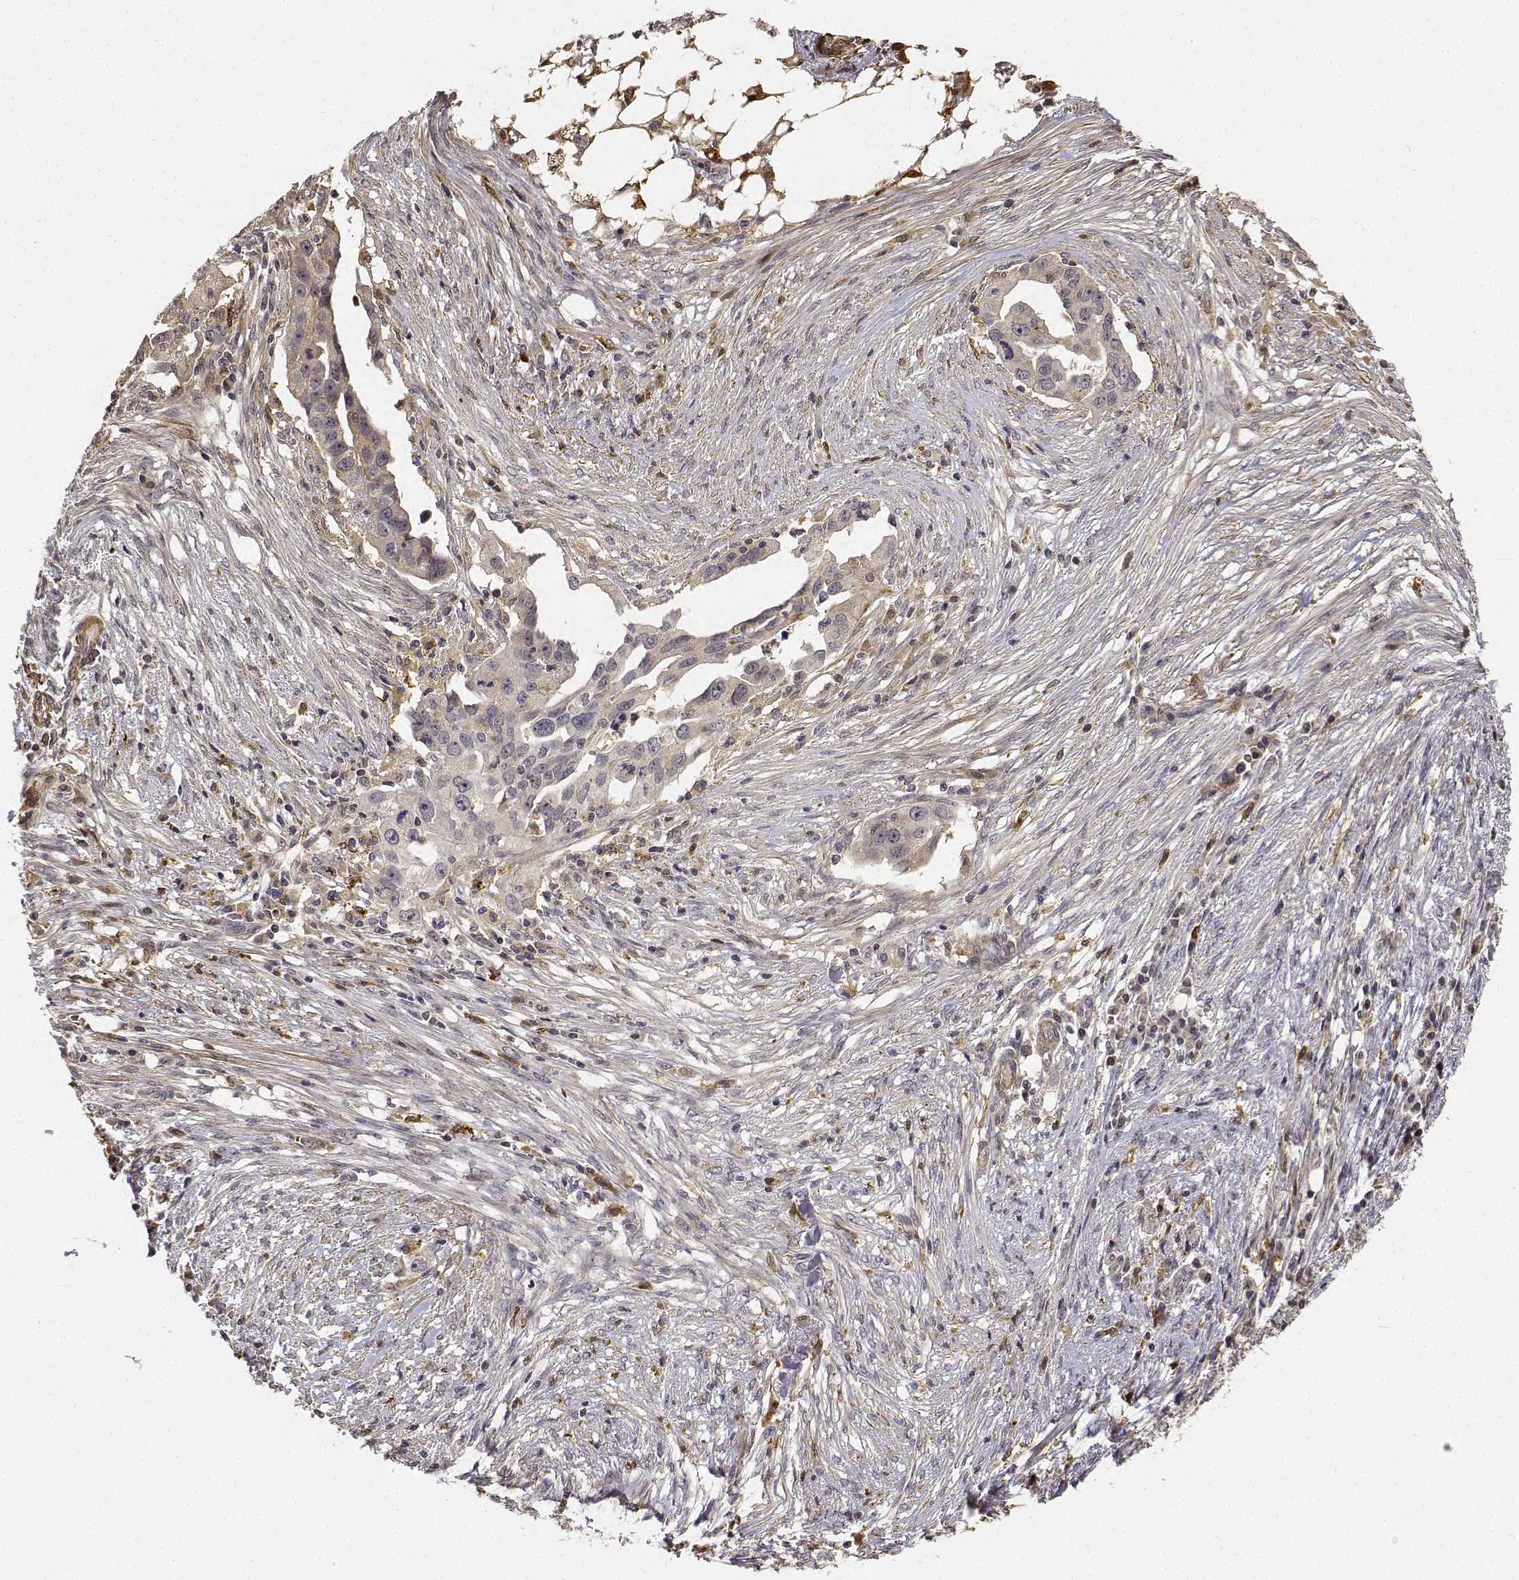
{"staining": {"intensity": "negative", "quantity": "none", "location": "none"}, "tissue": "ovarian cancer", "cell_type": "Tumor cells", "image_type": "cancer", "snomed": [{"axis": "morphology", "description": "Carcinoma, endometroid"}, {"axis": "morphology", "description": "Cystadenocarcinoma, serous, NOS"}, {"axis": "topography", "description": "Ovary"}], "caption": "There is no significant positivity in tumor cells of ovarian cancer. The staining is performed using DAB (3,3'-diaminobenzidine) brown chromogen with nuclei counter-stained in using hematoxylin.", "gene": "PCID2", "patient": {"sex": "female", "age": 45}}